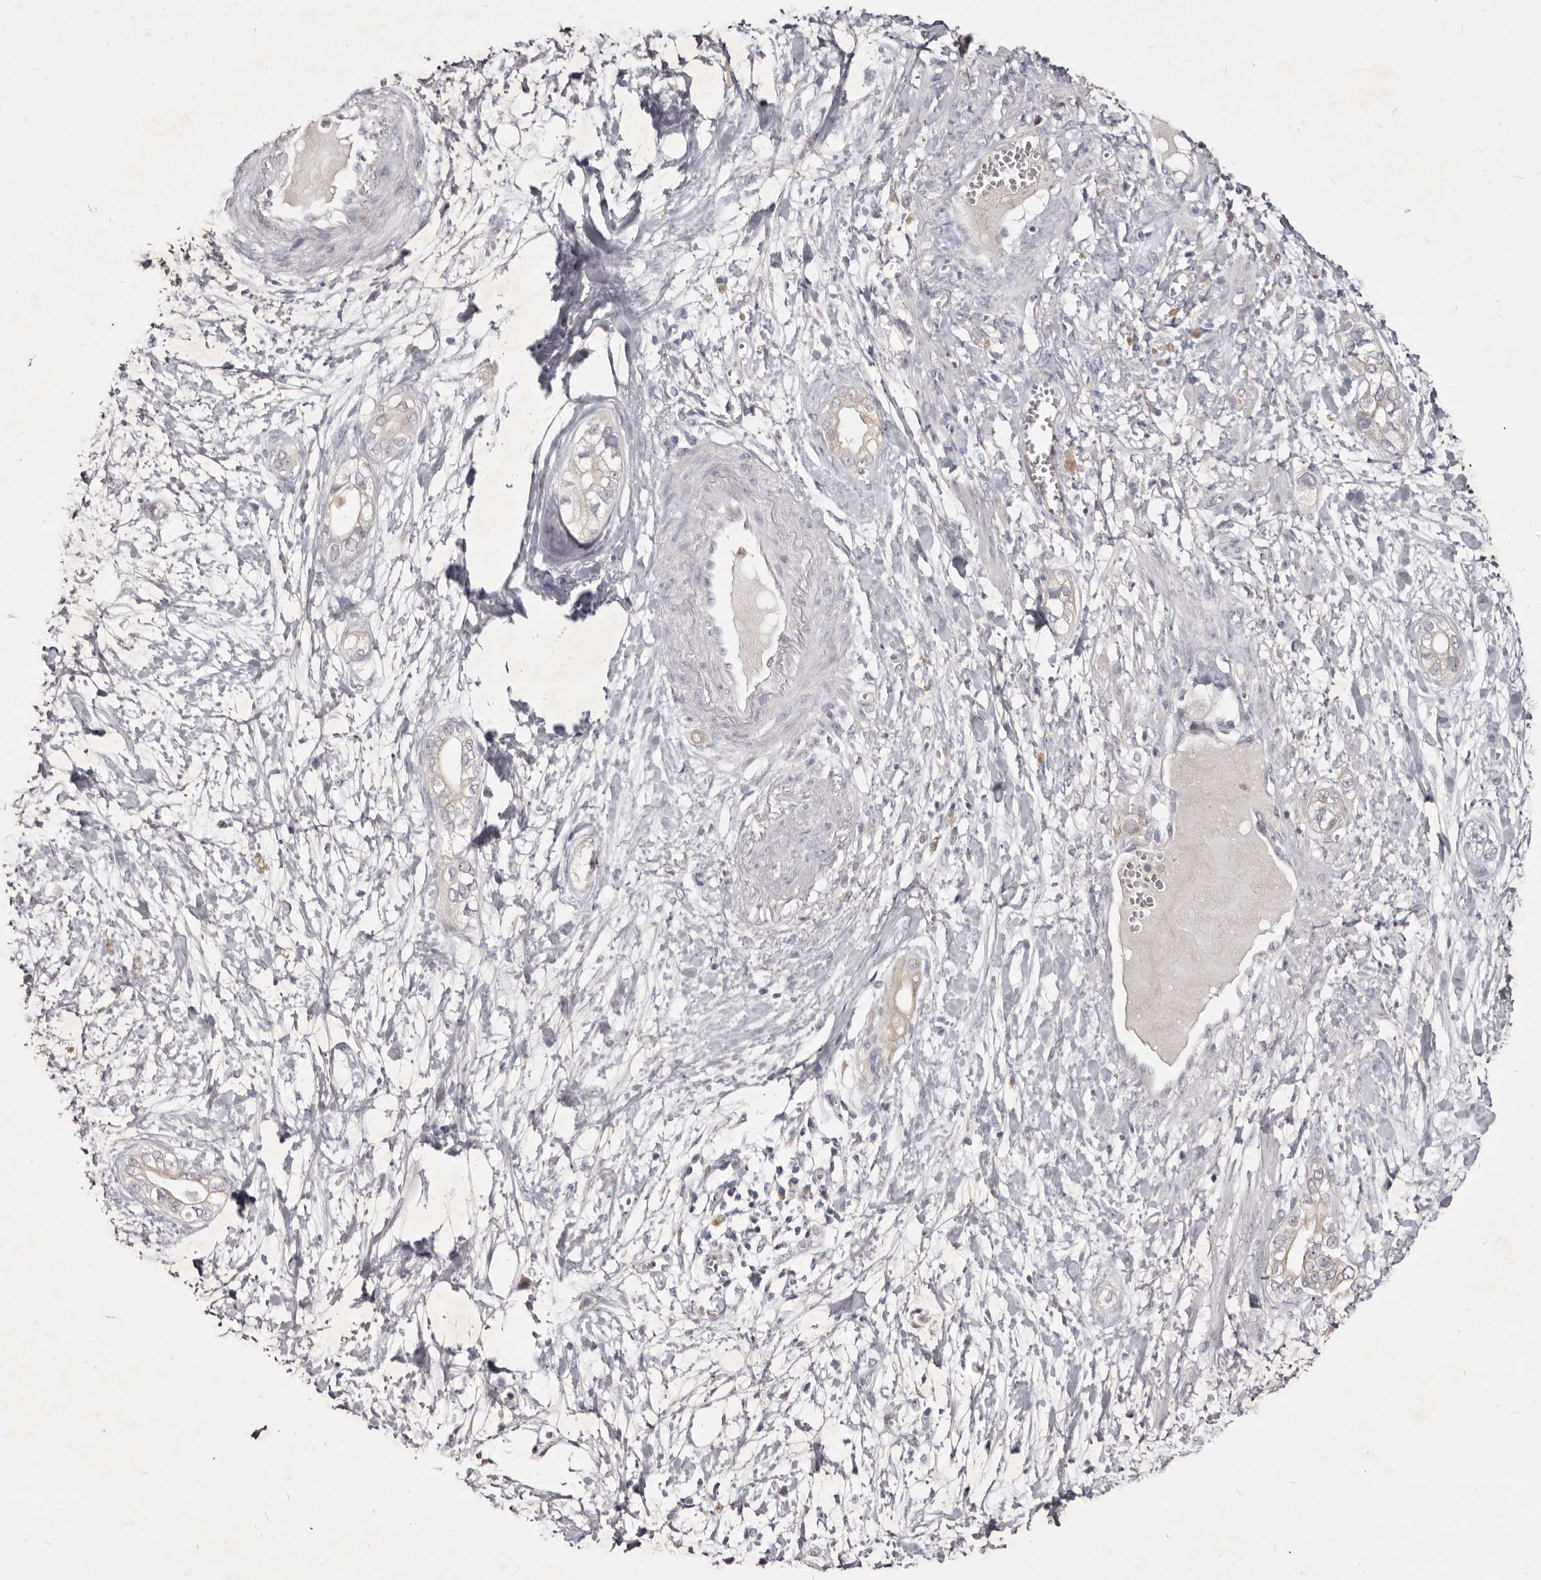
{"staining": {"intensity": "weak", "quantity": "<25%", "location": "cytoplasmic/membranous"}, "tissue": "pancreatic cancer", "cell_type": "Tumor cells", "image_type": "cancer", "snomed": [{"axis": "morphology", "description": "Adenocarcinoma, NOS"}, {"axis": "topography", "description": "Pancreas"}], "caption": "This is an immunohistochemistry image of human adenocarcinoma (pancreatic). There is no positivity in tumor cells.", "gene": "KIF2B", "patient": {"sex": "male", "age": 68}}